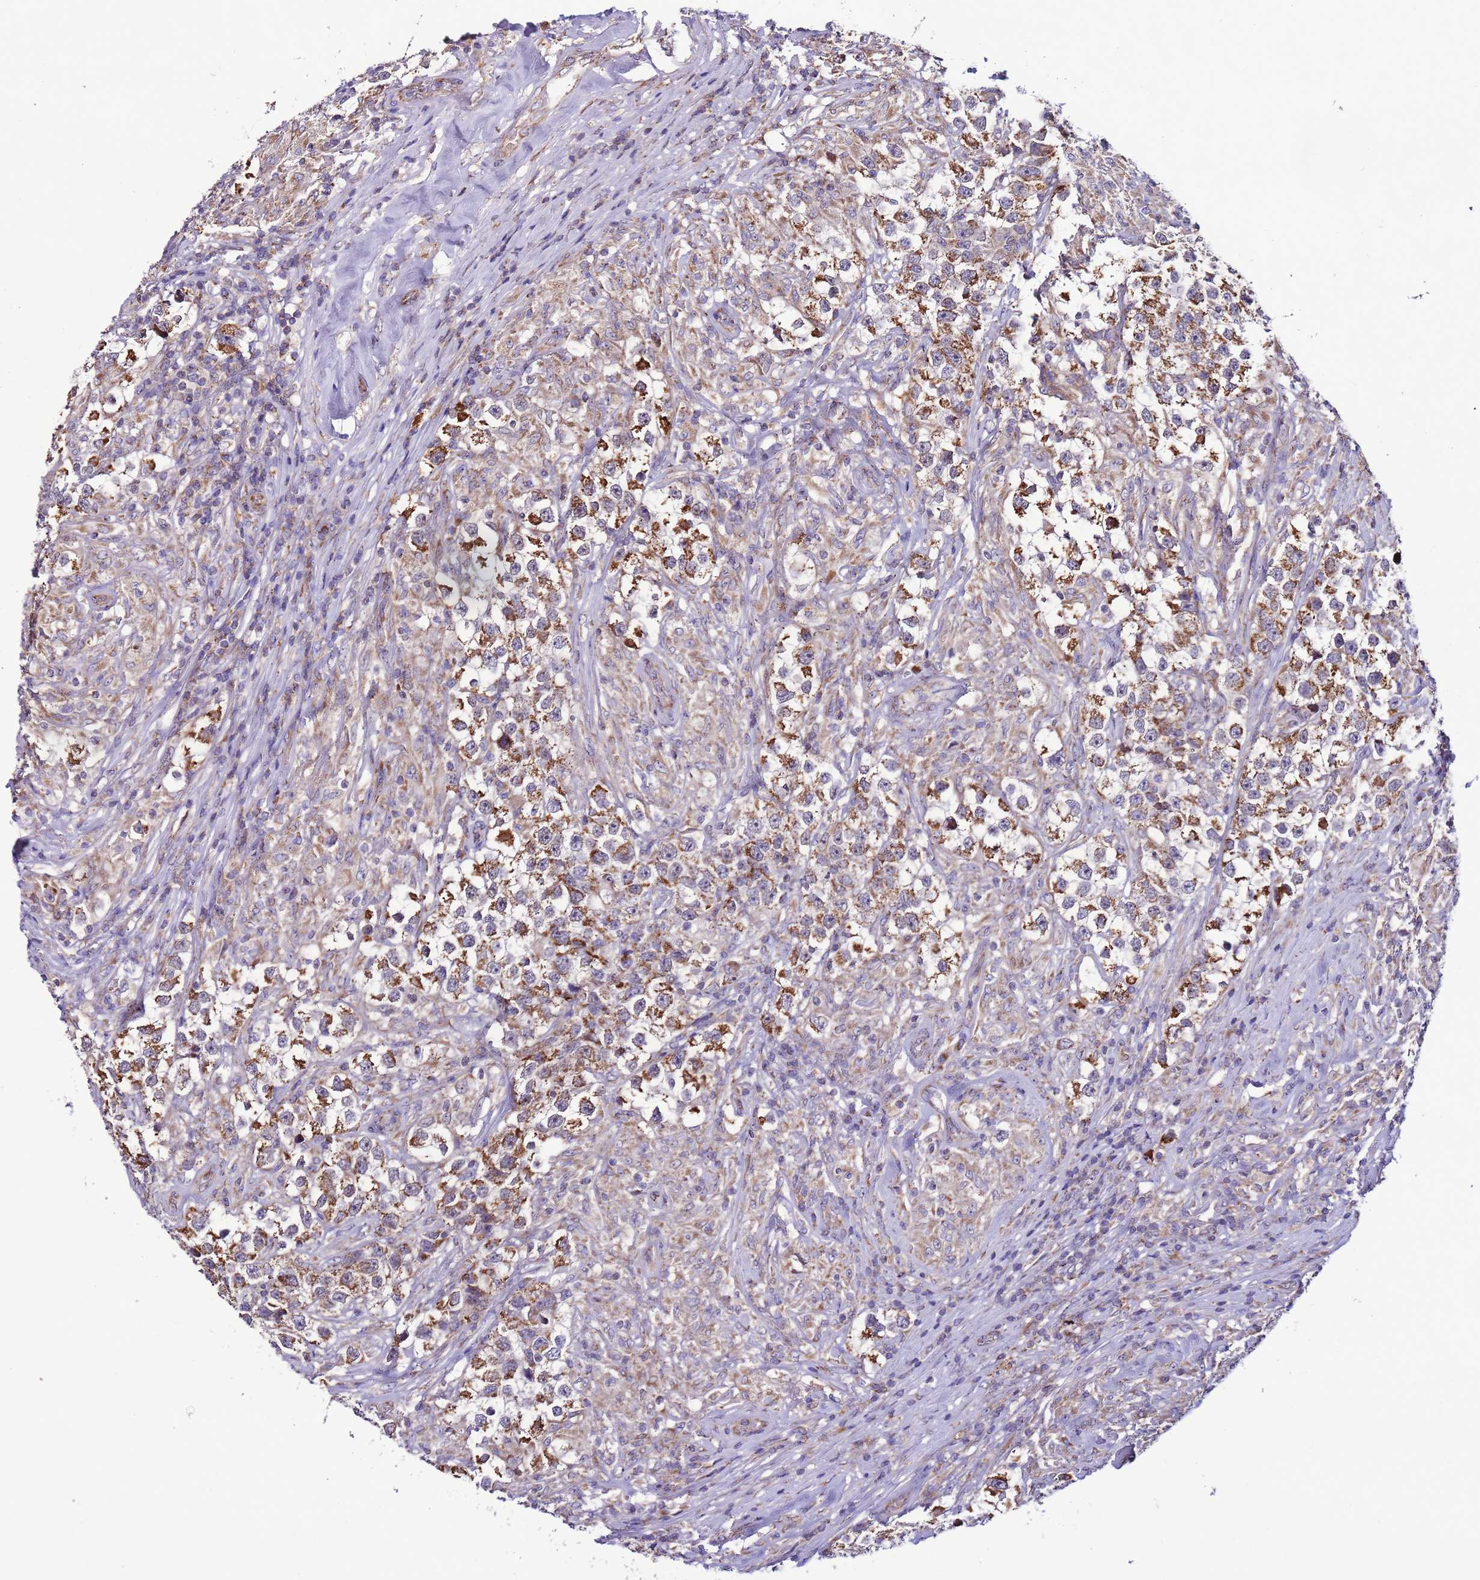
{"staining": {"intensity": "moderate", "quantity": ">75%", "location": "cytoplasmic/membranous"}, "tissue": "testis cancer", "cell_type": "Tumor cells", "image_type": "cancer", "snomed": [{"axis": "morphology", "description": "Seminoma, NOS"}, {"axis": "topography", "description": "Testis"}], "caption": "Immunohistochemical staining of testis seminoma shows medium levels of moderate cytoplasmic/membranous staining in about >75% of tumor cells.", "gene": "AHI1", "patient": {"sex": "male", "age": 46}}